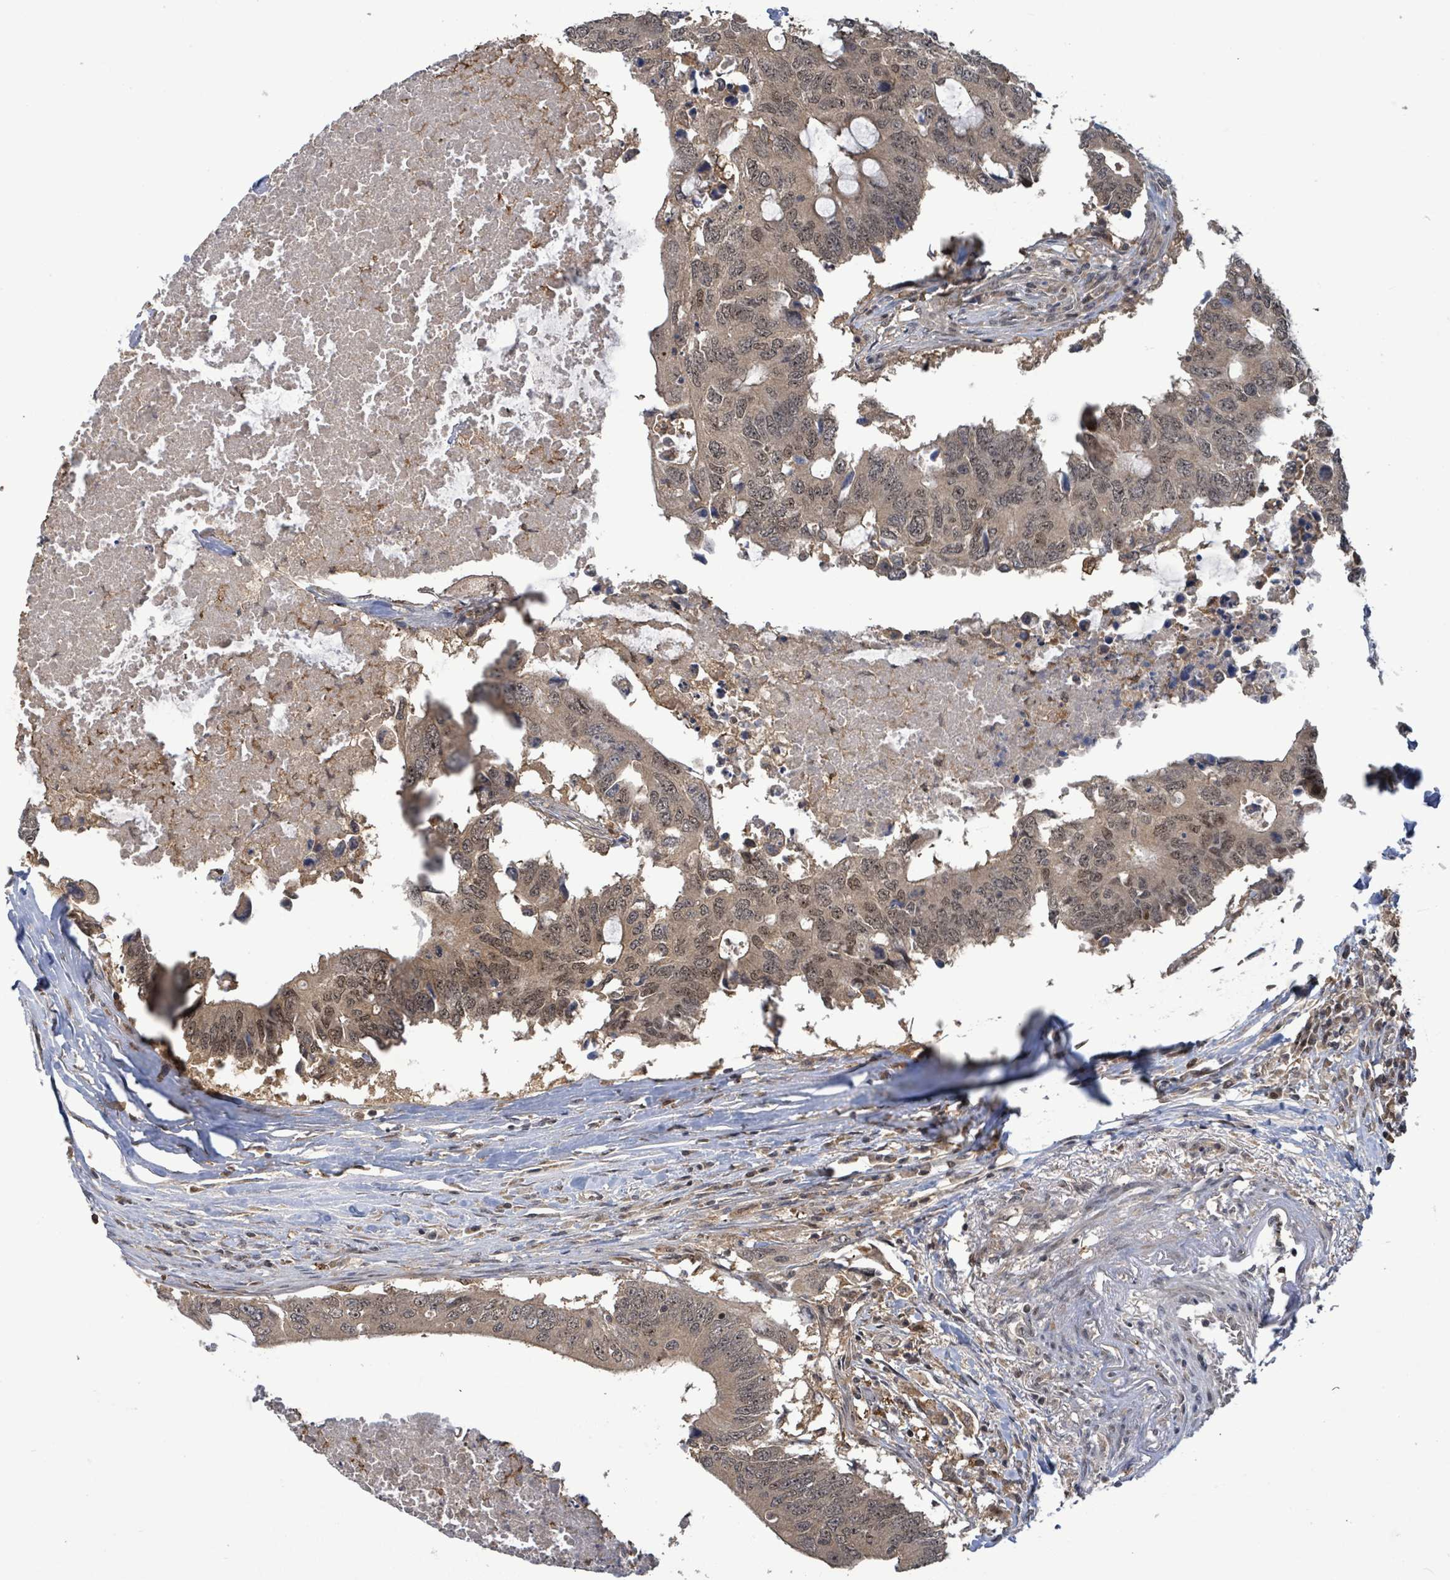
{"staining": {"intensity": "weak", "quantity": ">75%", "location": "cytoplasmic/membranous,nuclear"}, "tissue": "colorectal cancer", "cell_type": "Tumor cells", "image_type": "cancer", "snomed": [{"axis": "morphology", "description": "Adenocarcinoma, NOS"}, {"axis": "topography", "description": "Colon"}], "caption": "IHC staining of adenocarcinoma (colorectal), which reveals low levels of weak cytoplasmic/membranous and nuclear positivity in approximately >75% of tumor cells indicating weak cytoplasmic/membranous and nuclear protein staining. The staining was performed using DAB (3,3'-diaminobenzidine) (brown) for protein detection and nuclei were counterstained in hematoxylin (blue).", "gene": "FBXO6", "patient": {"sex": "male", "age": 71}}